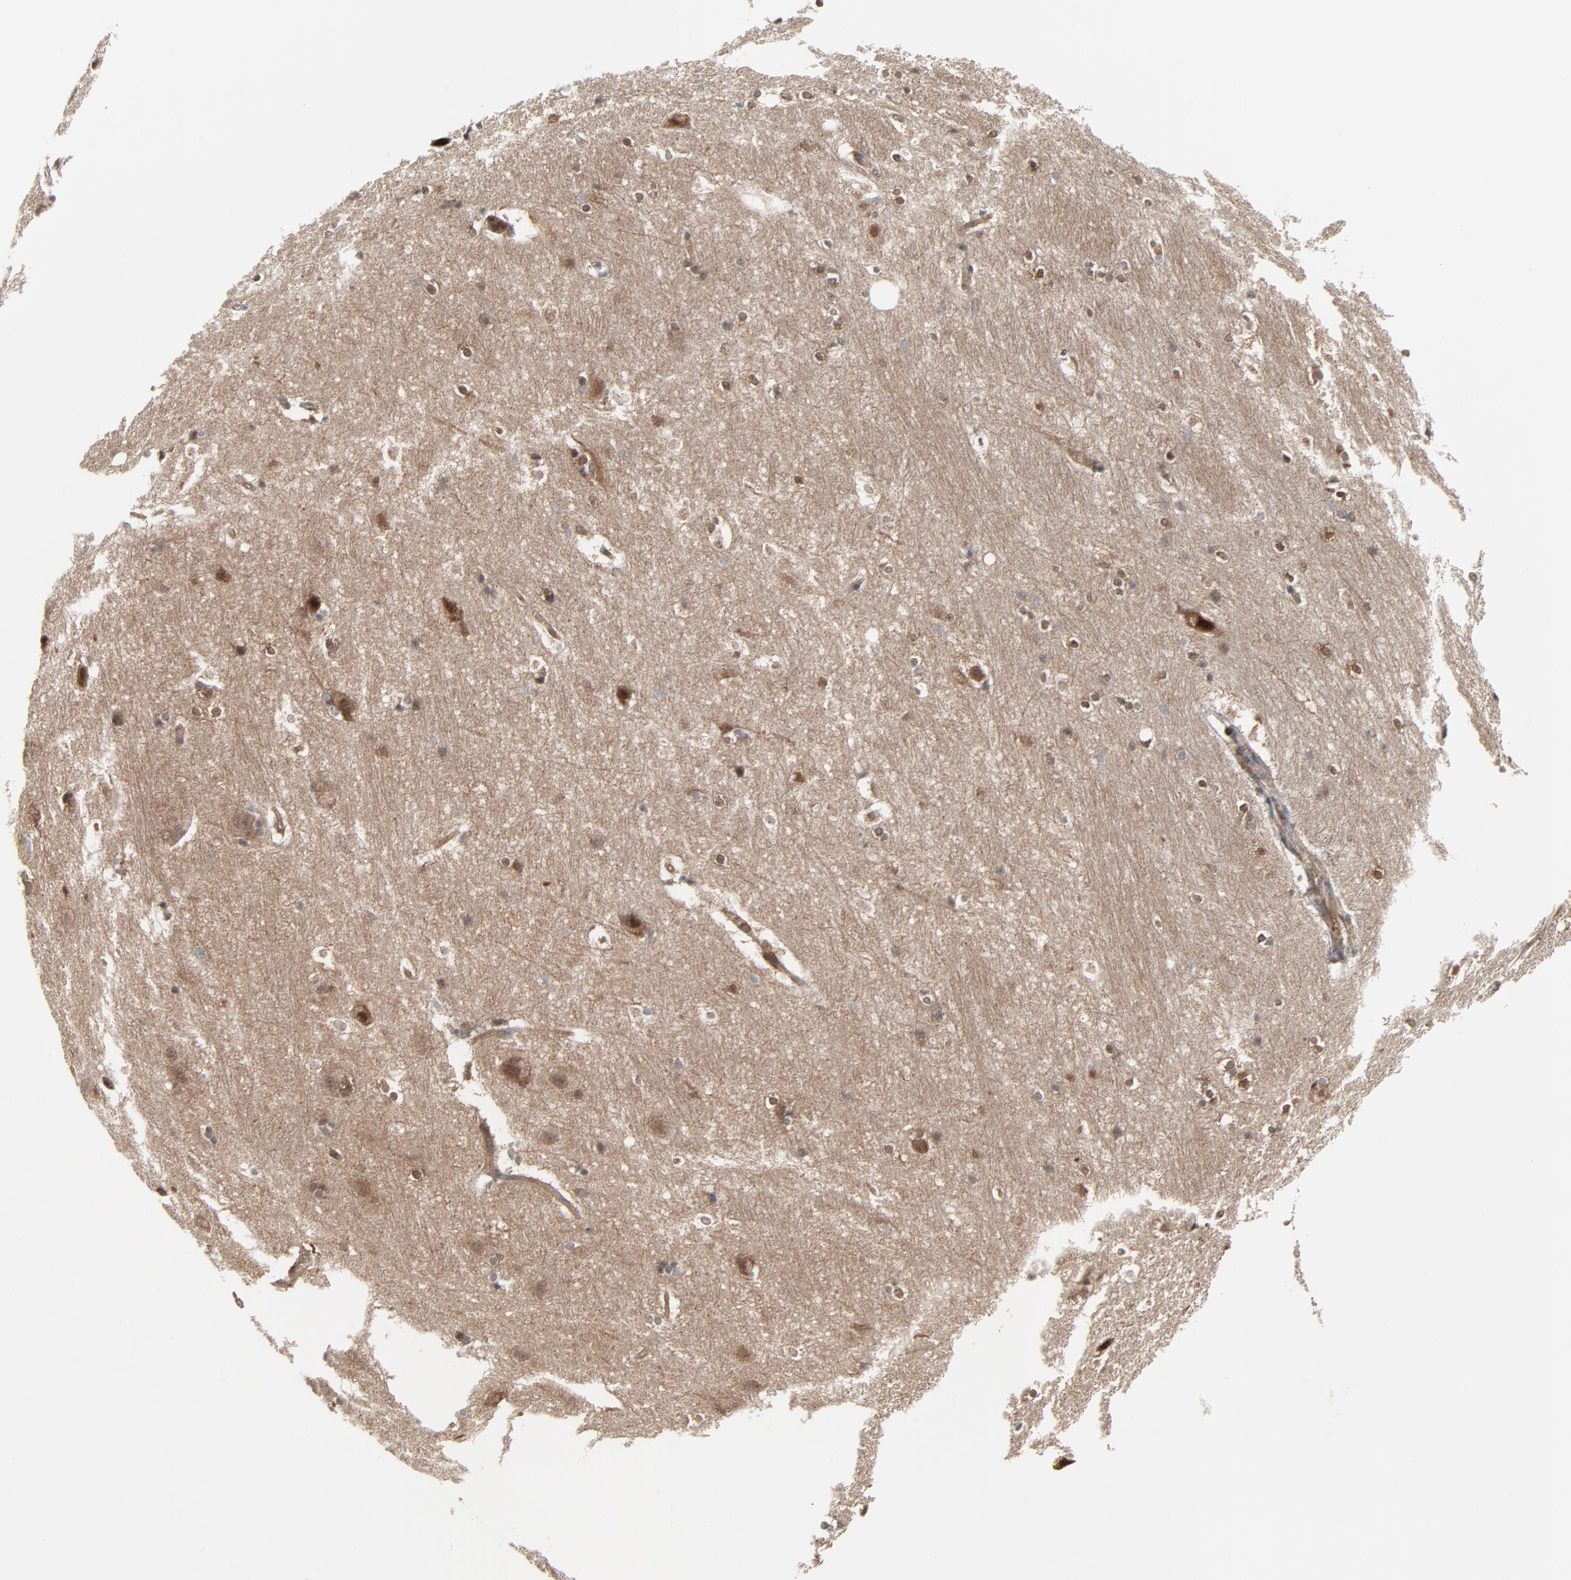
{"staining": {"intensity": "negative", "quantity": "none", "location": "none"}, "tissue": "hippocampus", "cell_type": "Glial cells", "image_type": "normal", "snomed": [{"axis": "morphology", "description": "Normal tissue, NOS"}, {"axis": "topography", "description": "Hippocampus"}], "caption": "Human hippocampus stained for a protein using IHC demonstrates no expression in glial cells.", "gene": "OPTN", "patient": {"sex": "female", "age": 19}}